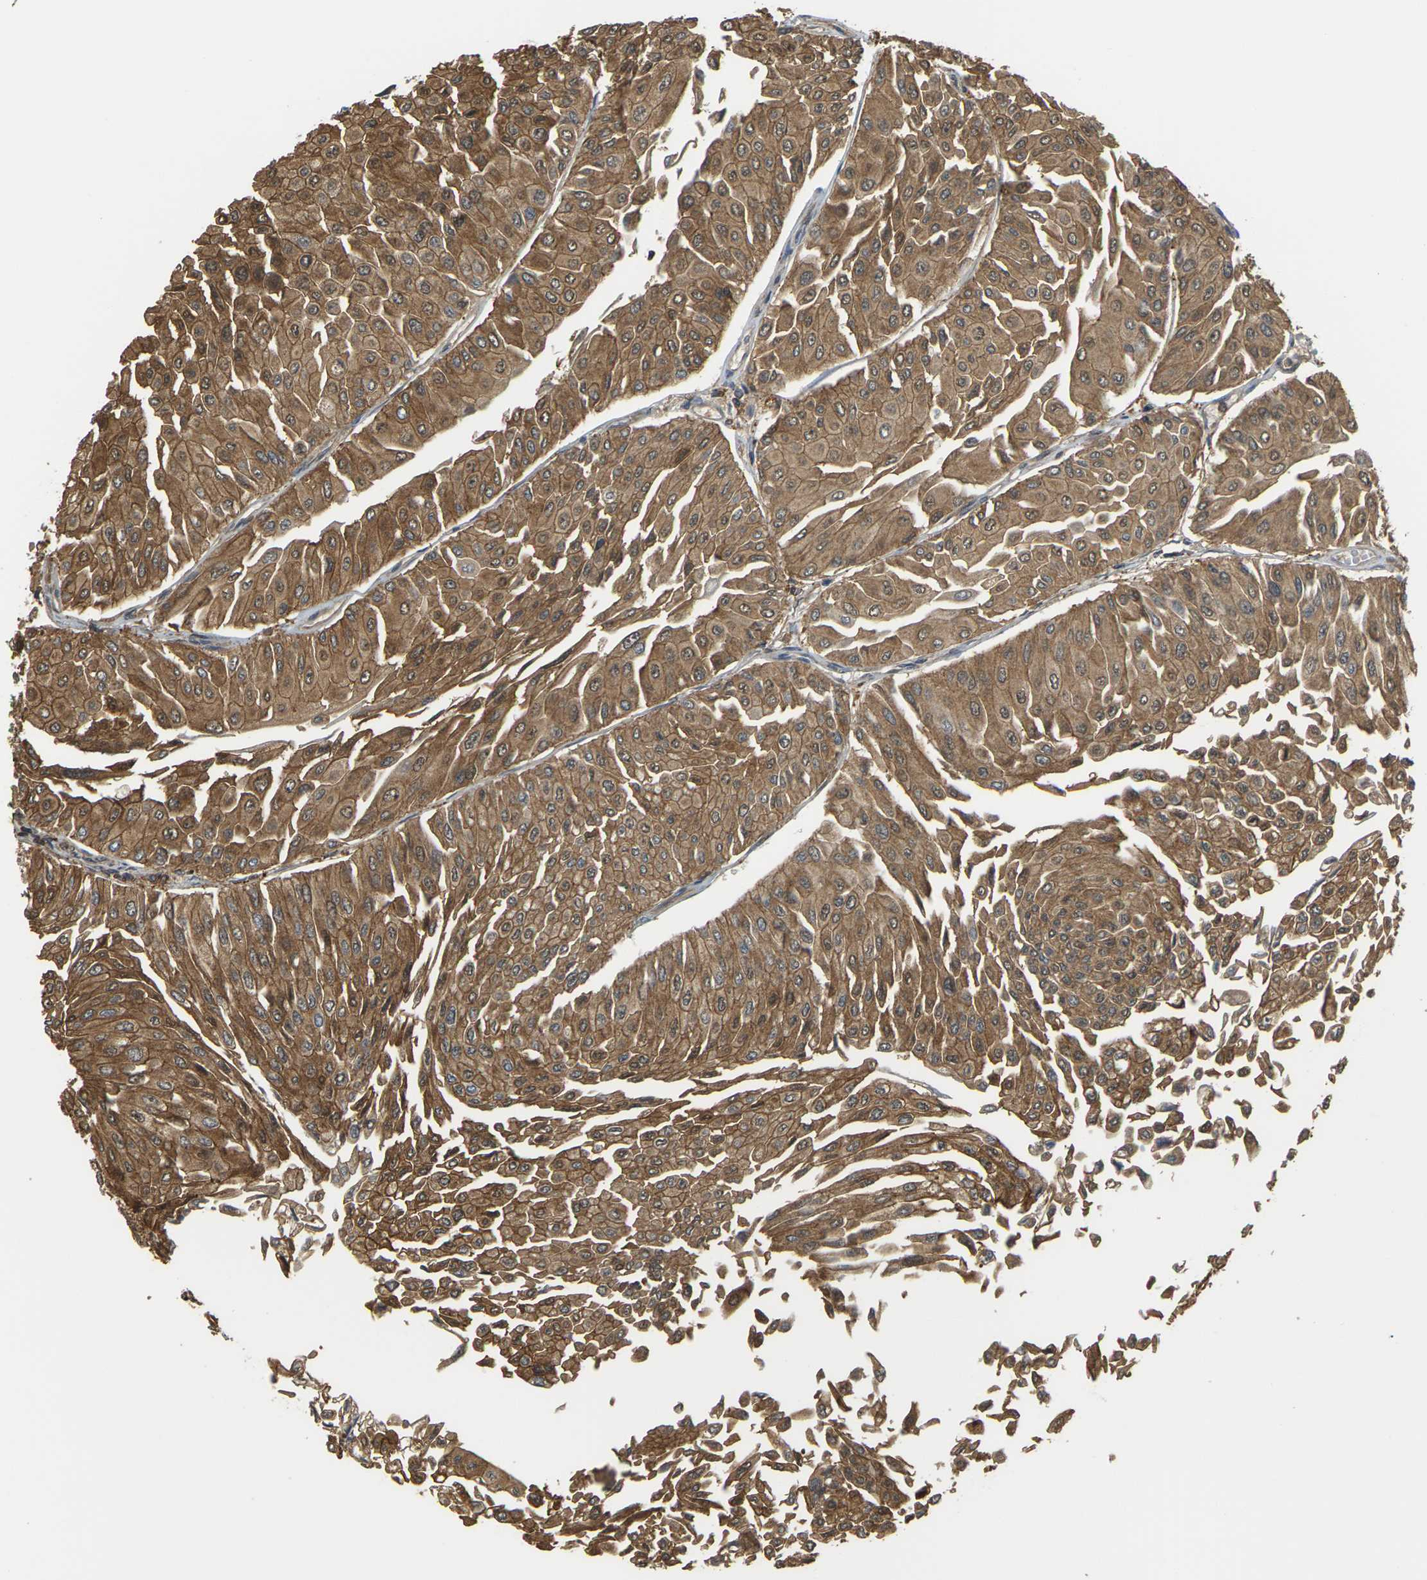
{"staining": {"intensity": "moderate", "quantity": ">75%", "location": "cytoplasmic/membranous"}, "tissue": "urothelial cancer", "cell_type": "Tumor cells", "image_type": "cancer", "snomed": [{"axis": "morphology", "description": "Urothelial carcinoma, Low grade"}, {"axis": "topography", "description": "Urinary bladder"}], "caption": "Tumor cells show medium levels of moderate cytoplasmic/membranous positivity in about >75% of cells in human urothelial carcinoma (low-grade). (Stains: DAB (3,3'-diaminobenzidine) in brown, nuclei in blue, Microscopy: brightfield microscopy at high magnification).", "gene": "IQGAP1", "patient": {"sex": "male", "age": 67}}